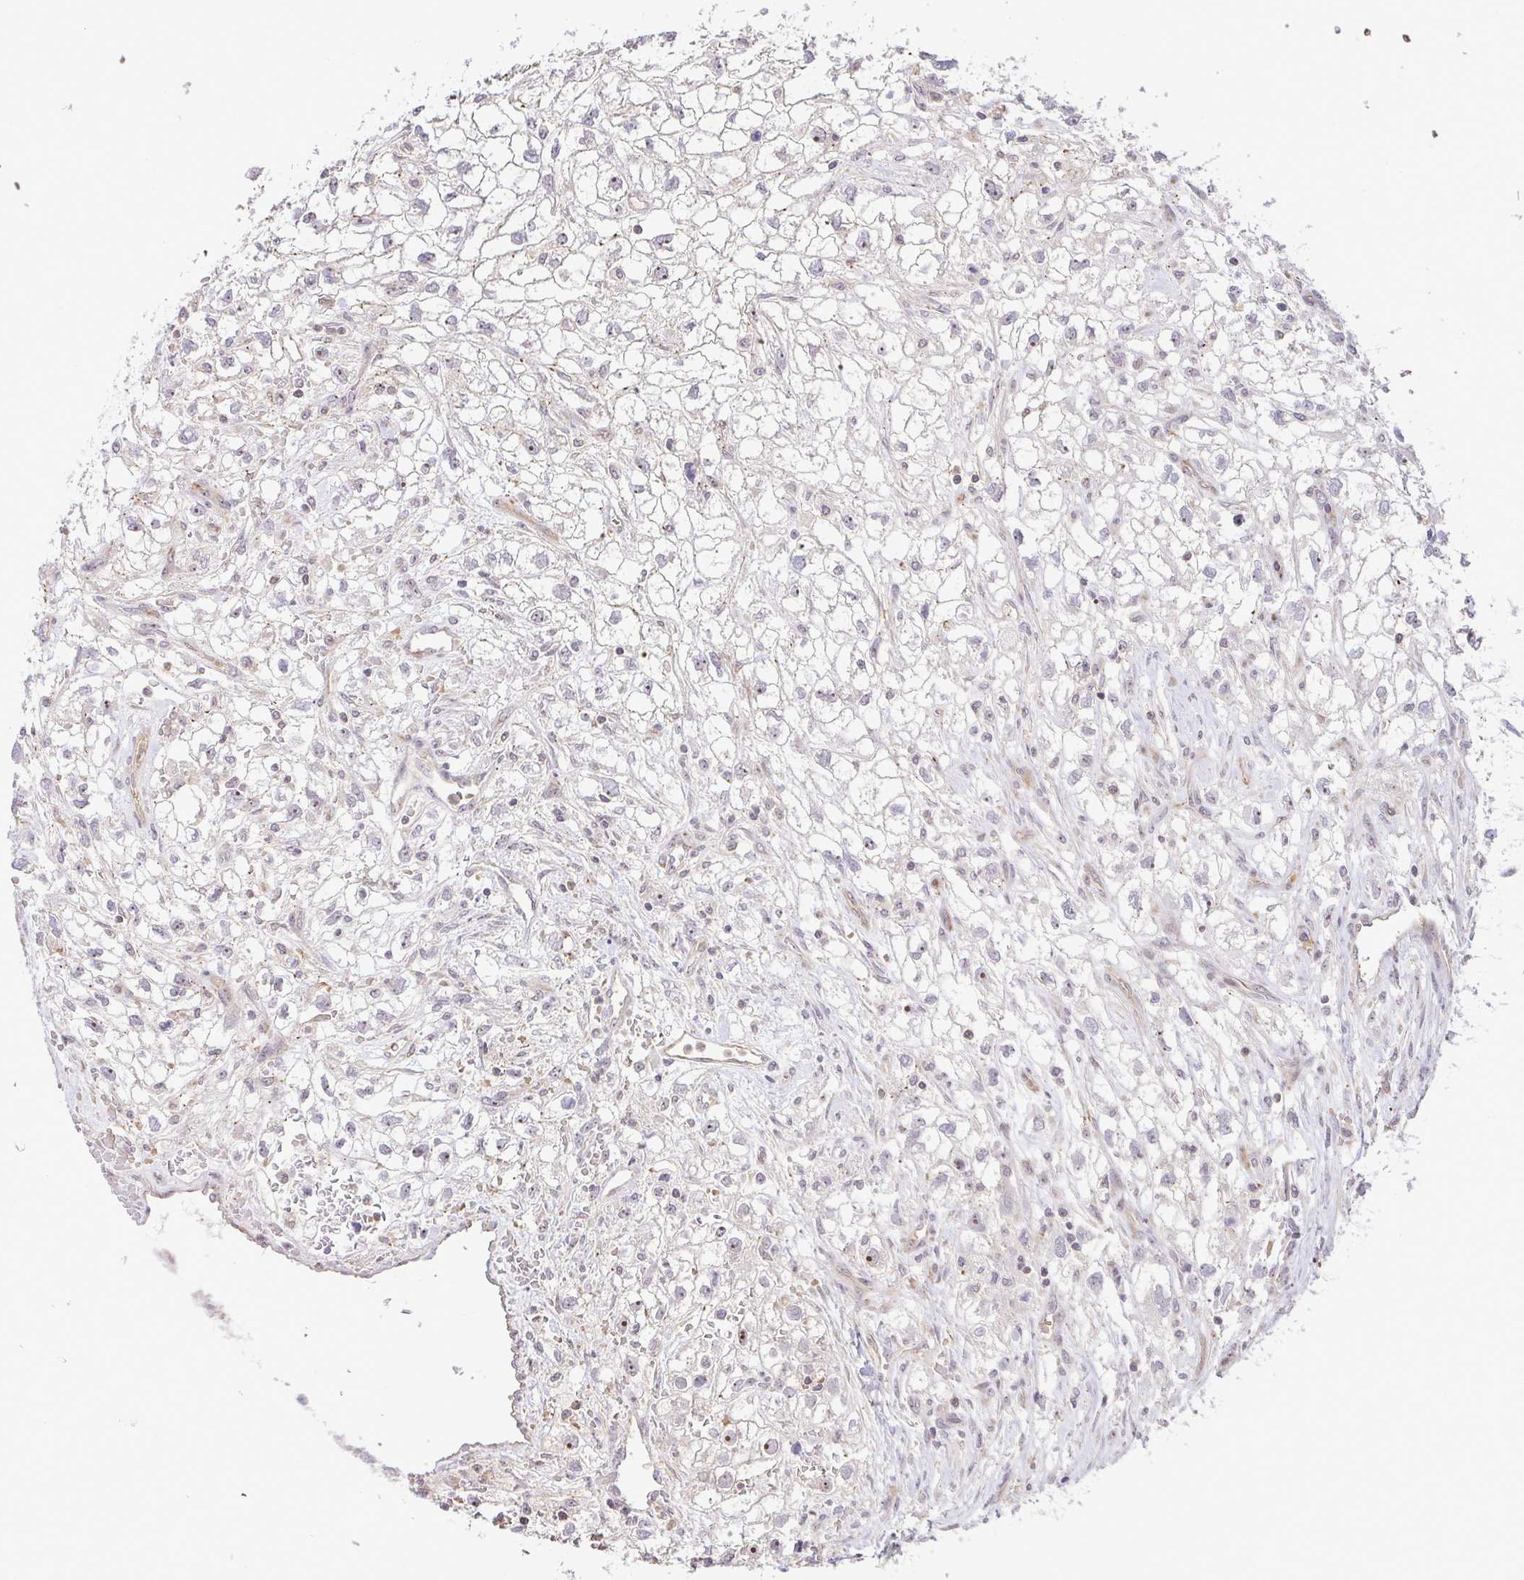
{"staining": {"intensity": "negative", "quantity": "none", "location": "none"}, "tissue": "renal cancer", "cell_type": "Tumor cells", "image_type": "cancer", "snomed": [{"axis": "morphology", "description": "Adenocarcinoma, NOS"}, {"axis": "topography", "description": "Kidney"}], "caption": "IHC of human renal cancer (adenocarcinoma) reveals no expression in tumor cells.", "gene": "RSL24D1", "patient": {"sex": "male", "age": 59}}